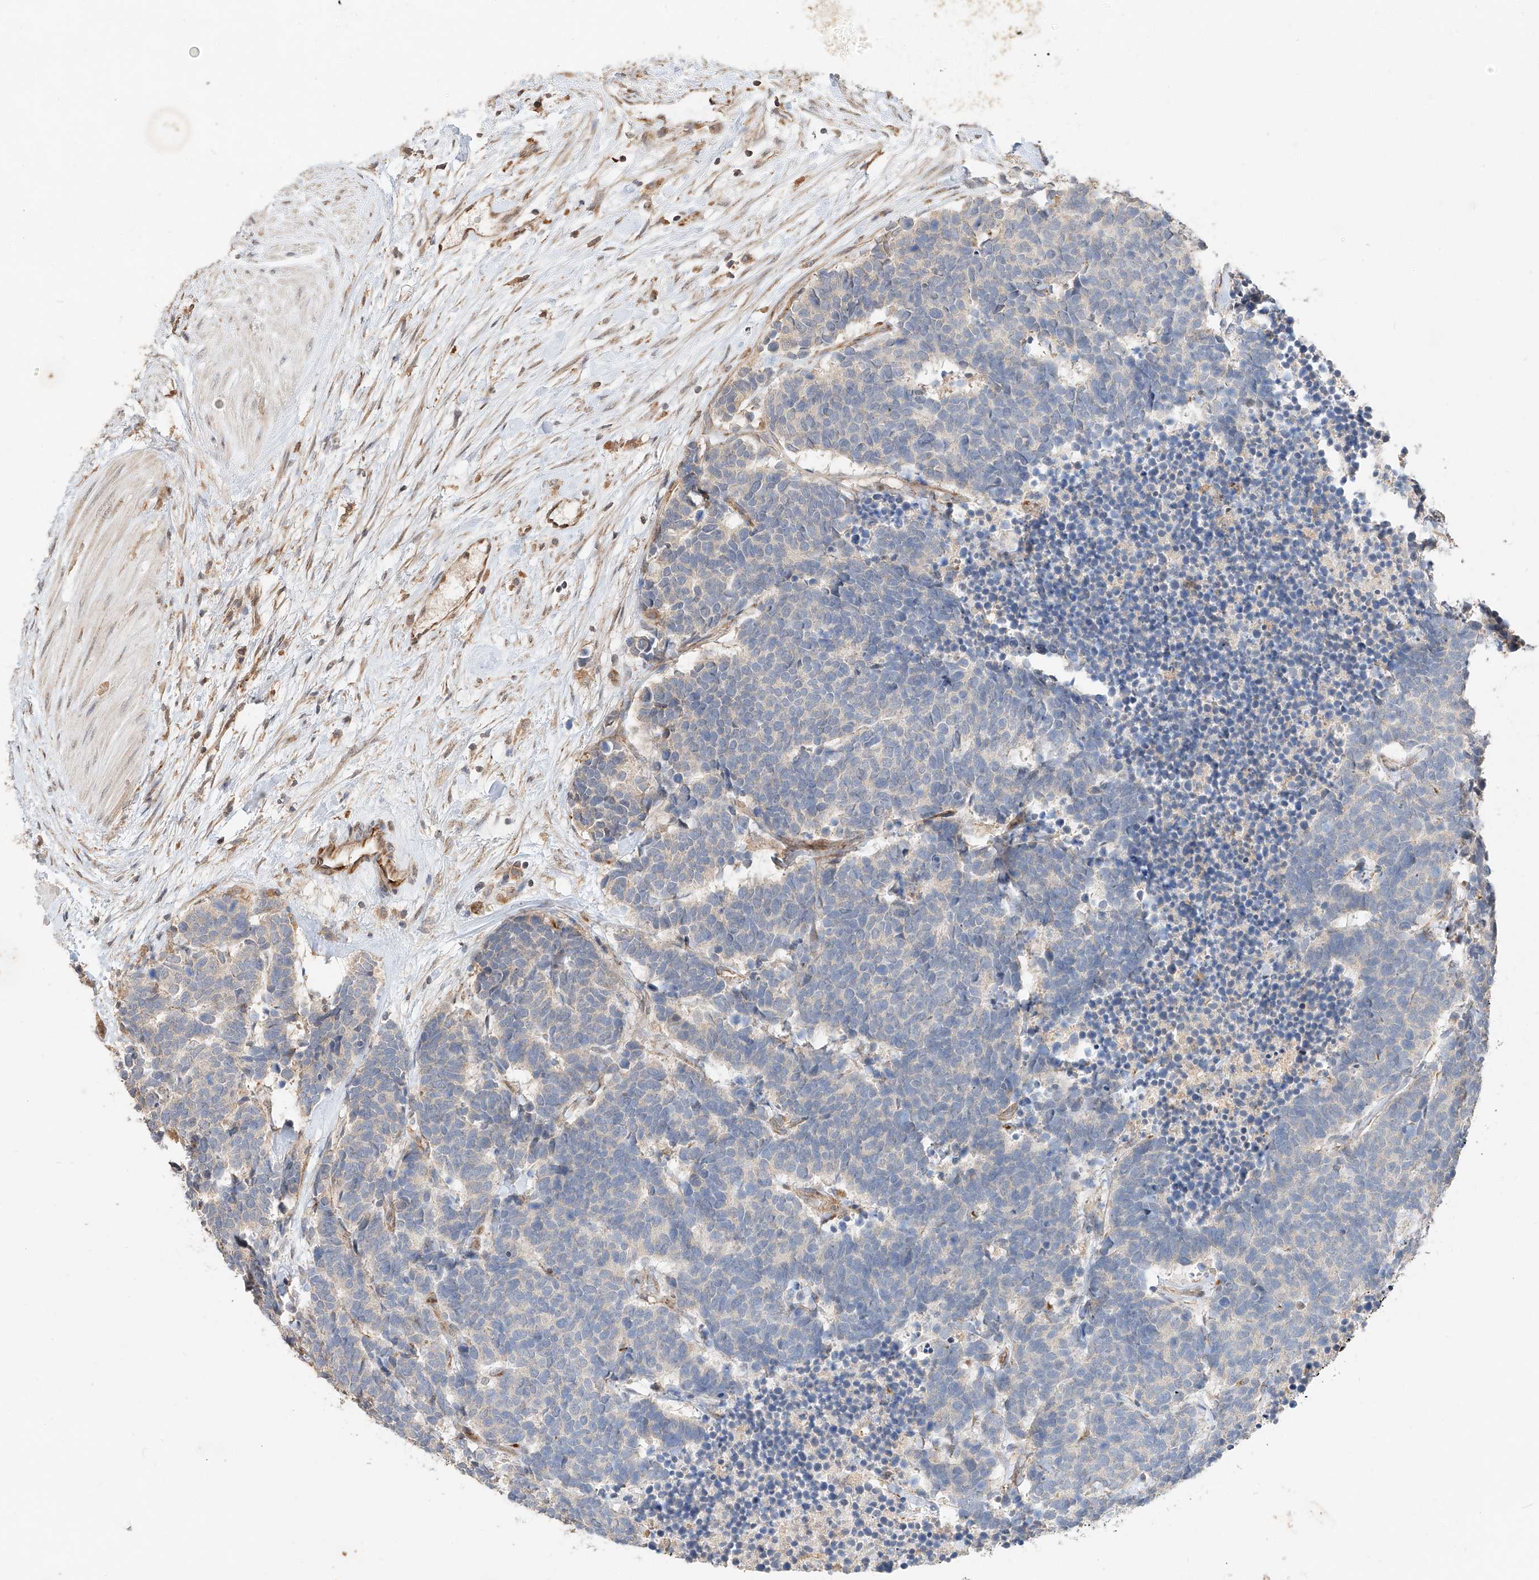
{"staining": {"intensity": "negative", "quantity": "none", "location": "none"}, "tissue": "carcinoid", "cell_type": "Tumor cells", "image_type": "cancer", "snomed": [{"axis": "morphology", "description": "Carcinoma, NOS"}, {"axis": "morphology", "description": "Carcinoid, malignant, NOS"}, {"axis": "topography", "description": "Urinary bladder"}], "caption": "Carcinoma stained for a protein using immunohistochemistry displays no staining tumor cells.", "gene": "SUSD6", "patient": {"sex": "male", "age": 57}}